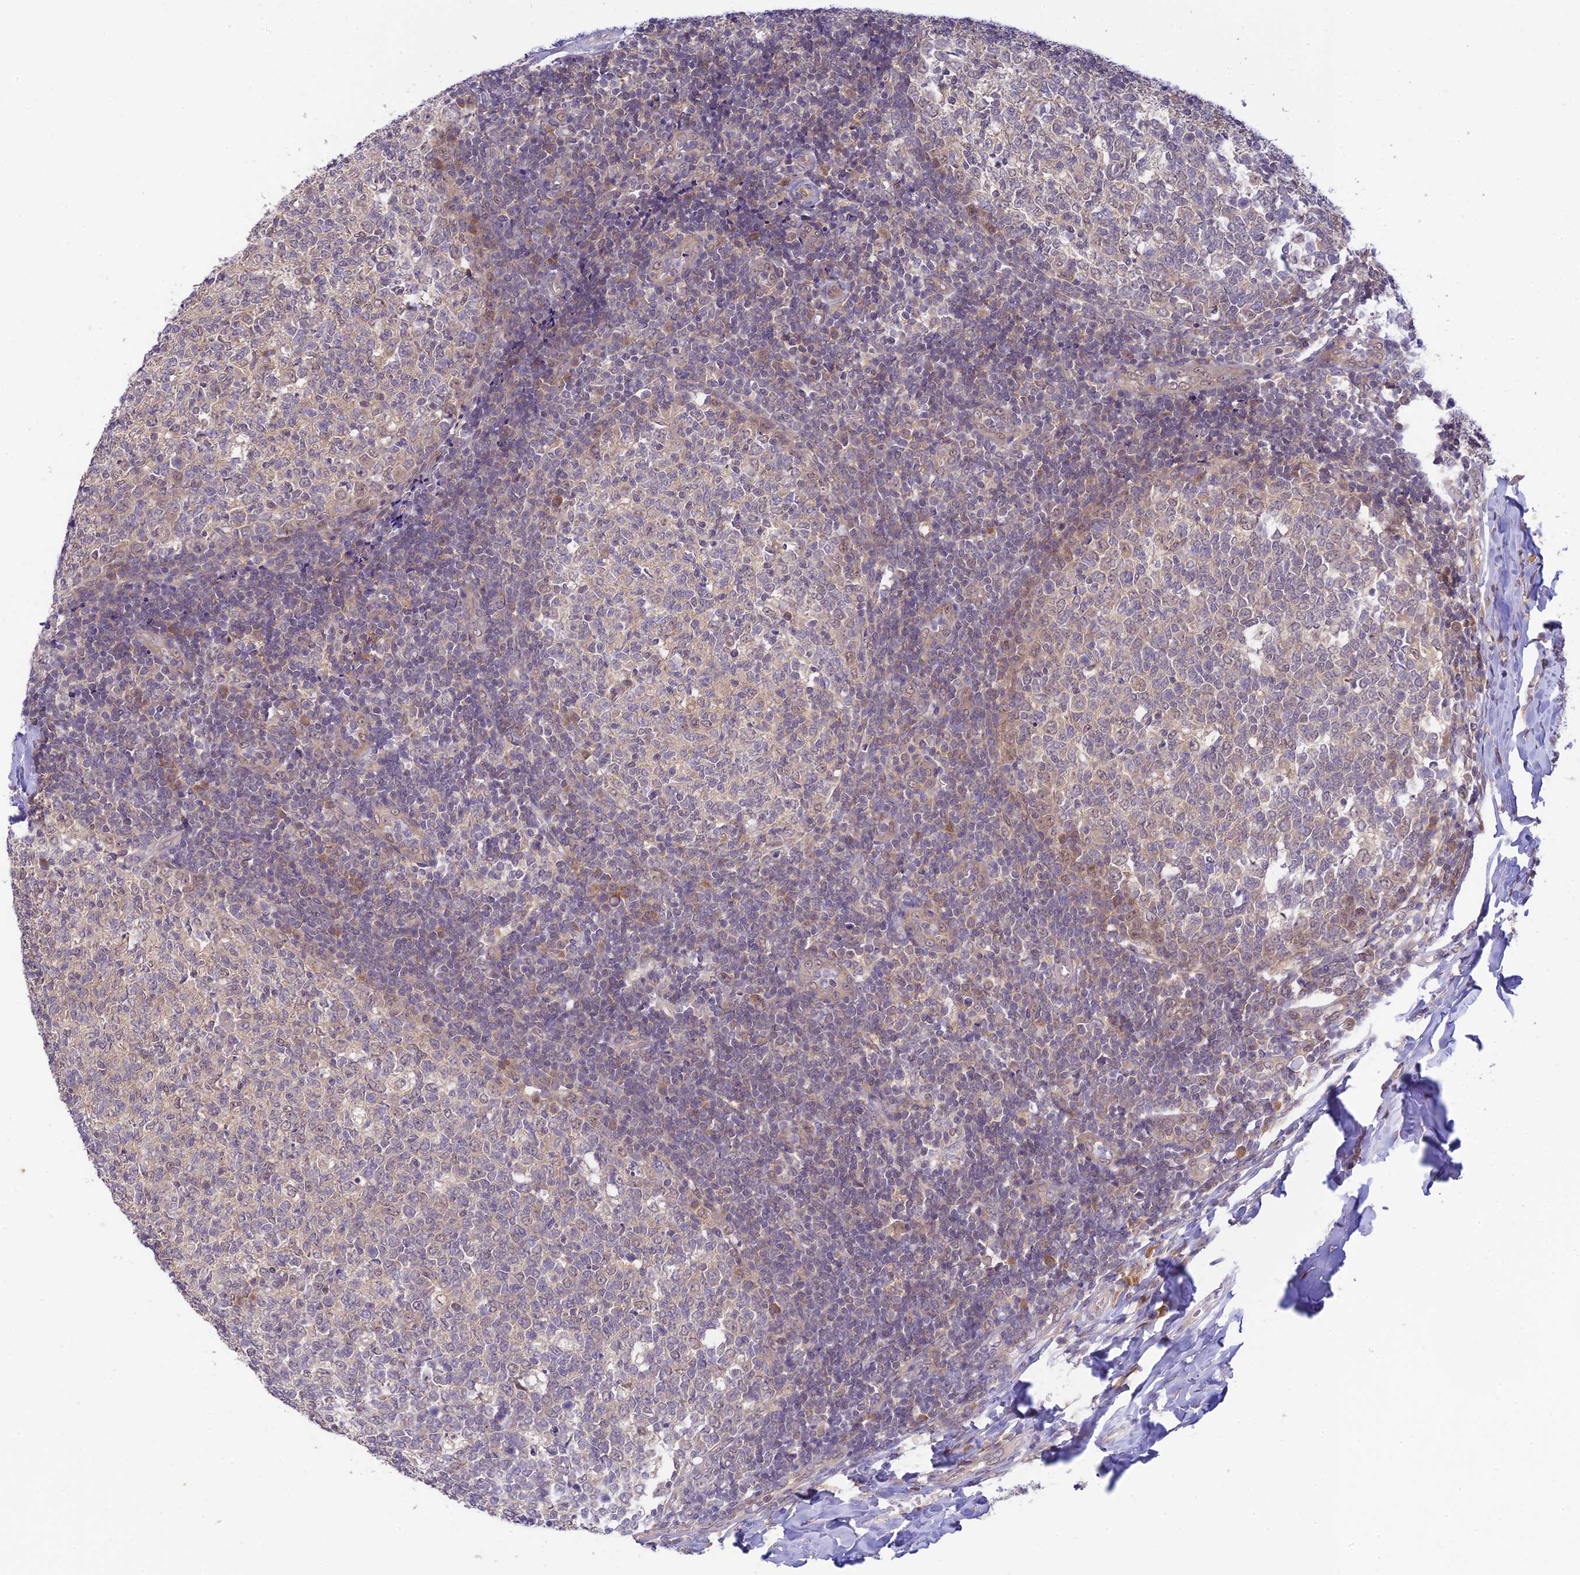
{"staining": {"intensity": "moderate", "quantity": "<25%", "location": "cytoplasmic/membranous"}, "tissue": "tonsil", "cell_type": "Germinal center cells", "image_type": "normal", "snomed": [{"axis": "morphology", "description": "Normal tissue, NOS"}, {"axis": "topography", "description": "Tonsil"}], "caption": "The micrograph reveals staining of benign tonsil, revealing moderate cytoplasmic/membranous protein expression (brown color) within germinal center cells. Nuclei are stained in blue.", "gene": "SKIC8", "patient": {"sex": "female", "age": 19}}